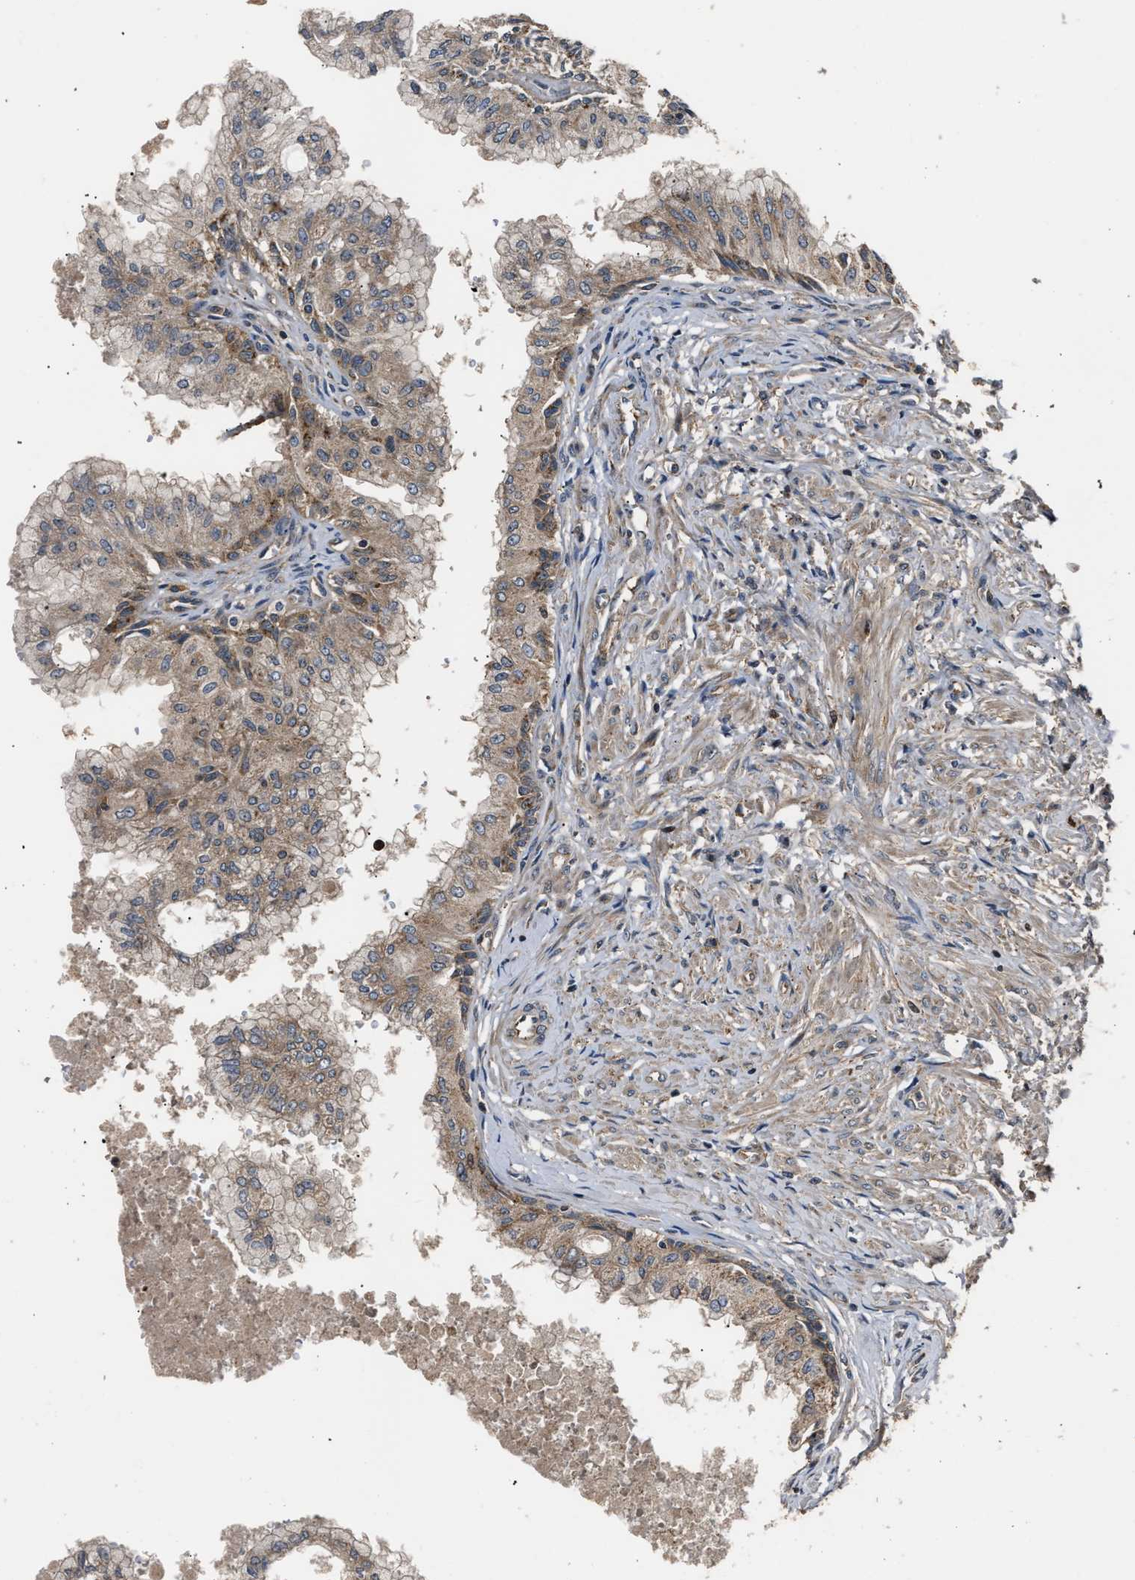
{"staining": {"intensity": "moderate", "quantity": ">75%", "location": "cytoplasmic/membranous"}, "tissue": "prostate", "cell_type": "Glandular cells", "image_type": "normal", "snomed": [{"axis": "morphology", "description": "Normal tissue, NOS"}, {"axis": "topography", "description": "Prostate"}, {"axis": "topography", "description": "Seminal veicle"}], "caption": "A brown stain shows moderate cytoplasmic/membranous expression of a protein in glandular cells of normal human prostate. Nuclei are stained in blue.", "gene": "IMPDH2", "patient": {"sex": "male", "age": 60}}